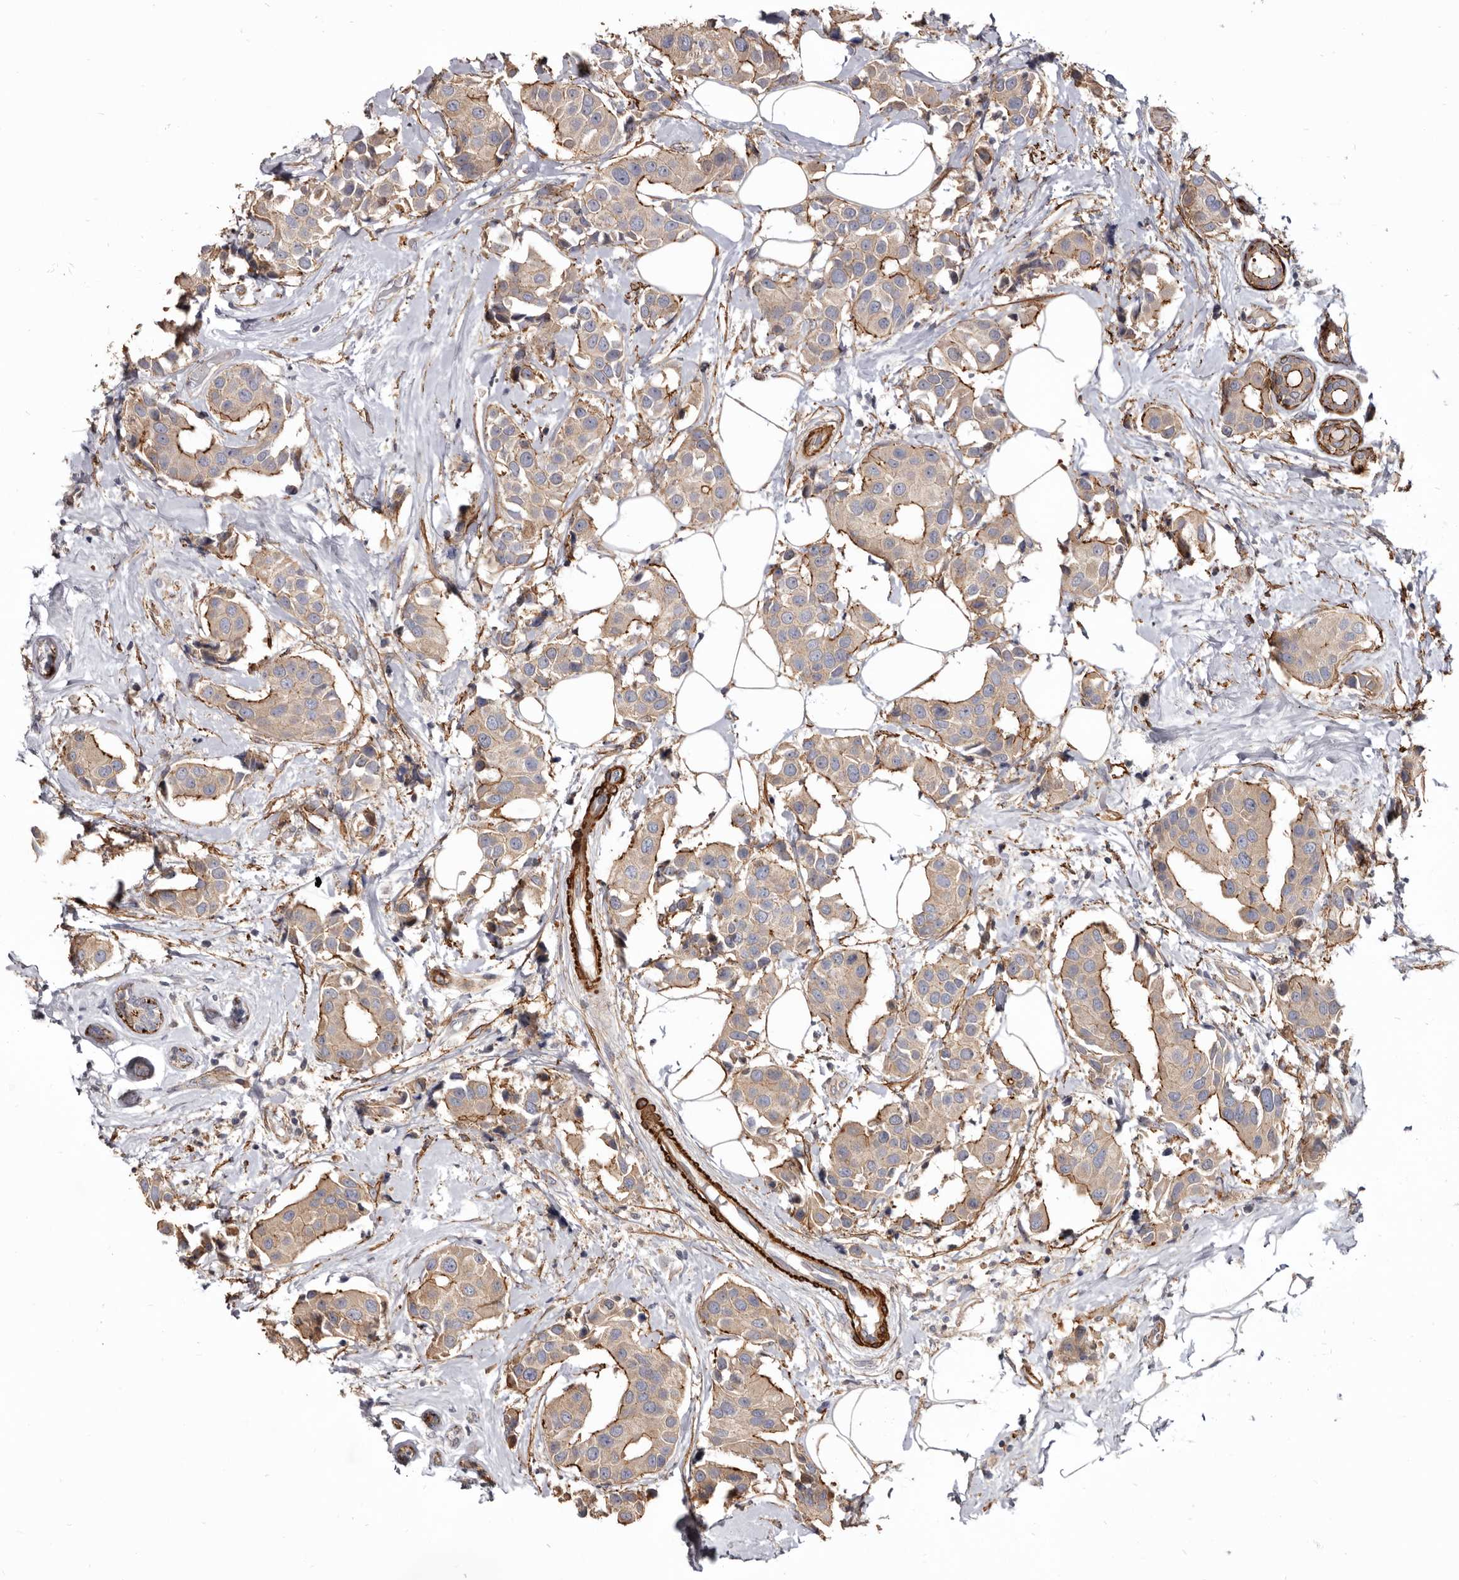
{"staining": {"intensity": "moderate", "quantity": ">75%", "location": "cytoplasmic/membranous"}, "tissue": "breast cancer", "cell_type": "Tumor cells", "image_type": "cancer", "snomed": [{"axis": "morphology", "description": "Normal tissue, NOS"}, {"axis": "morphology", "description": "Duct carcinoma"}, {"axis": "topography", "description": "Breast"}], "caption": "The micrograph exhibits a brown stain indicating the presence of a protein in the cytoplasmic/membranous of tumor cells in breast cancer (infiltrating ductal carcinoma). (DAB IHC, brown staining for protein, blue staining for nuclei).", "gene": "CGN", "patient": {"sex": "female", "age": 39}}